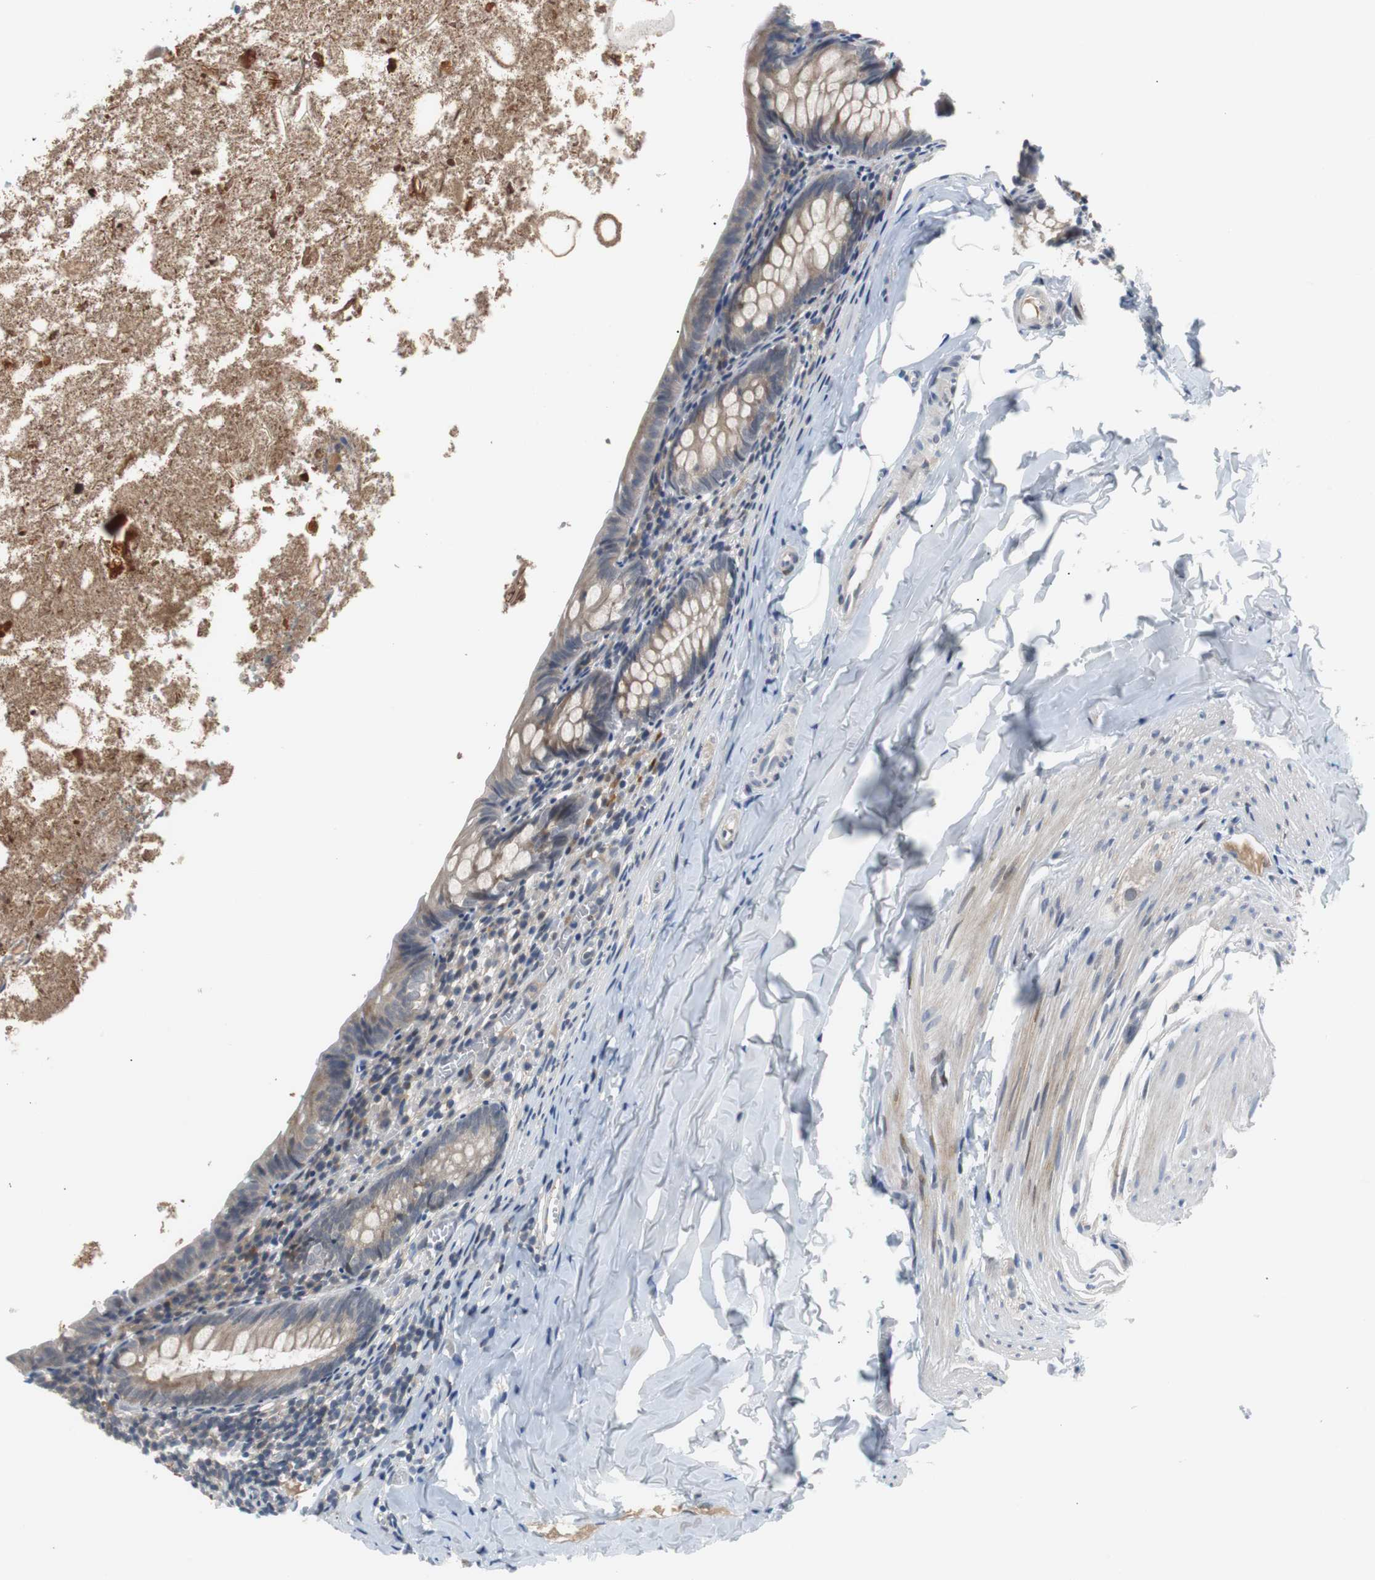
{"staining": {"intensity": "weak", "quantity": "<25%", "location": "cytoplasmic/membranous"}, "tissue": "appendix", "cell_type": "Glandular cells", "image_type": "normal", "snomed": [{"axis": "morphology", "description": "Normal tissue, NOS"}, {"axis": "topography", "description": "Appendix"}], "caption": "Immunohistochemical staining of normal appendix displays no significant staining in glandular cells. (DAB immunohistochemistry, high magnification).", "gene": "MAP2K4", "patient": {"sex": "female", "age": 10}}